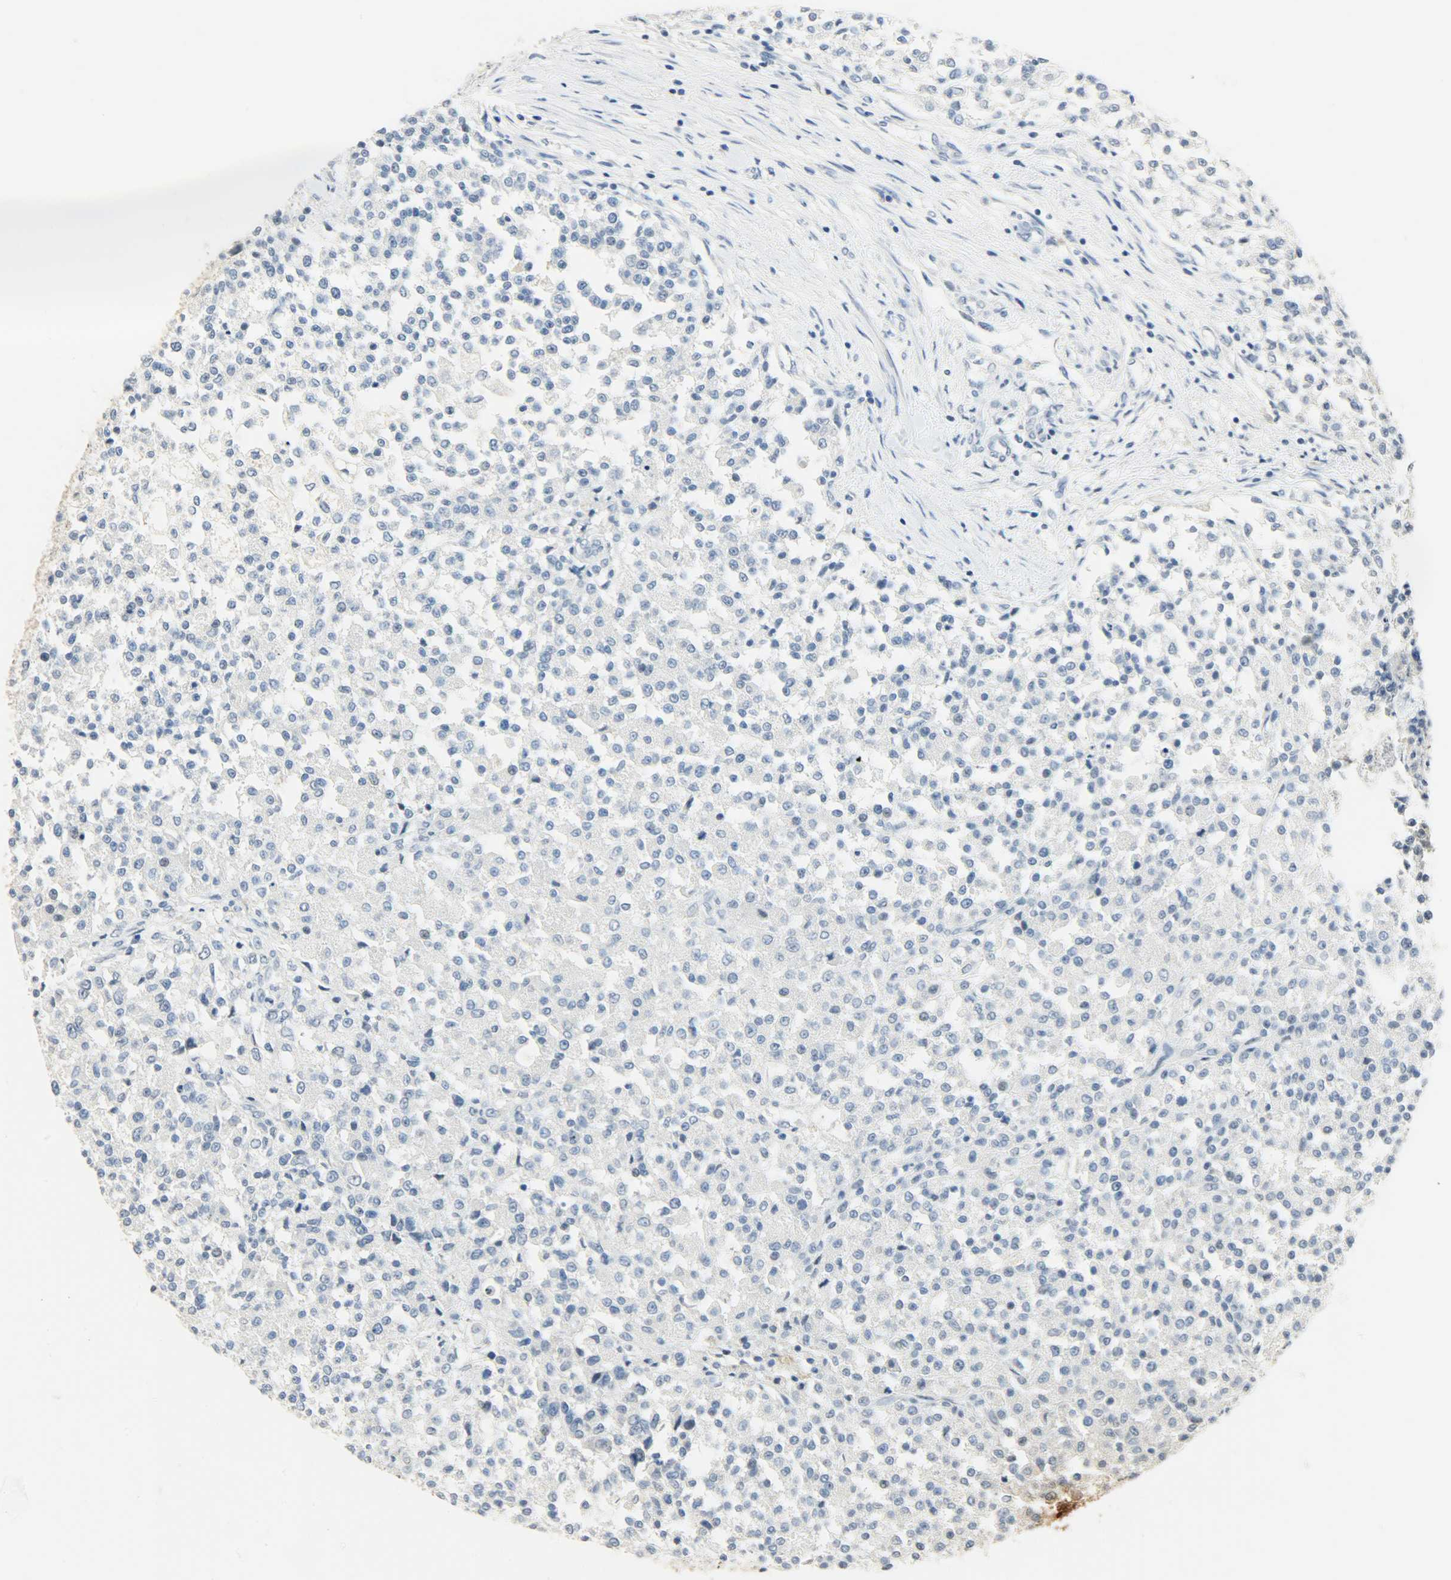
{"staining": {"intensity": "negative", "quantity": "none", "location": "none"}, "tissue": "testis cancer", "cell_type": "Tumor cells", "image_type": "cancer", "snomed": [{"axis": "morphology", "description": "Seminoma, NOS"}, {"axis": "topography", "description": "Testis"}], "caption": "The image exhibits no significant staining in tumor cells of testis cancer (seminoma).", "gene": "DNAJB6", "patient": {"sex": "male", "age": 59}}